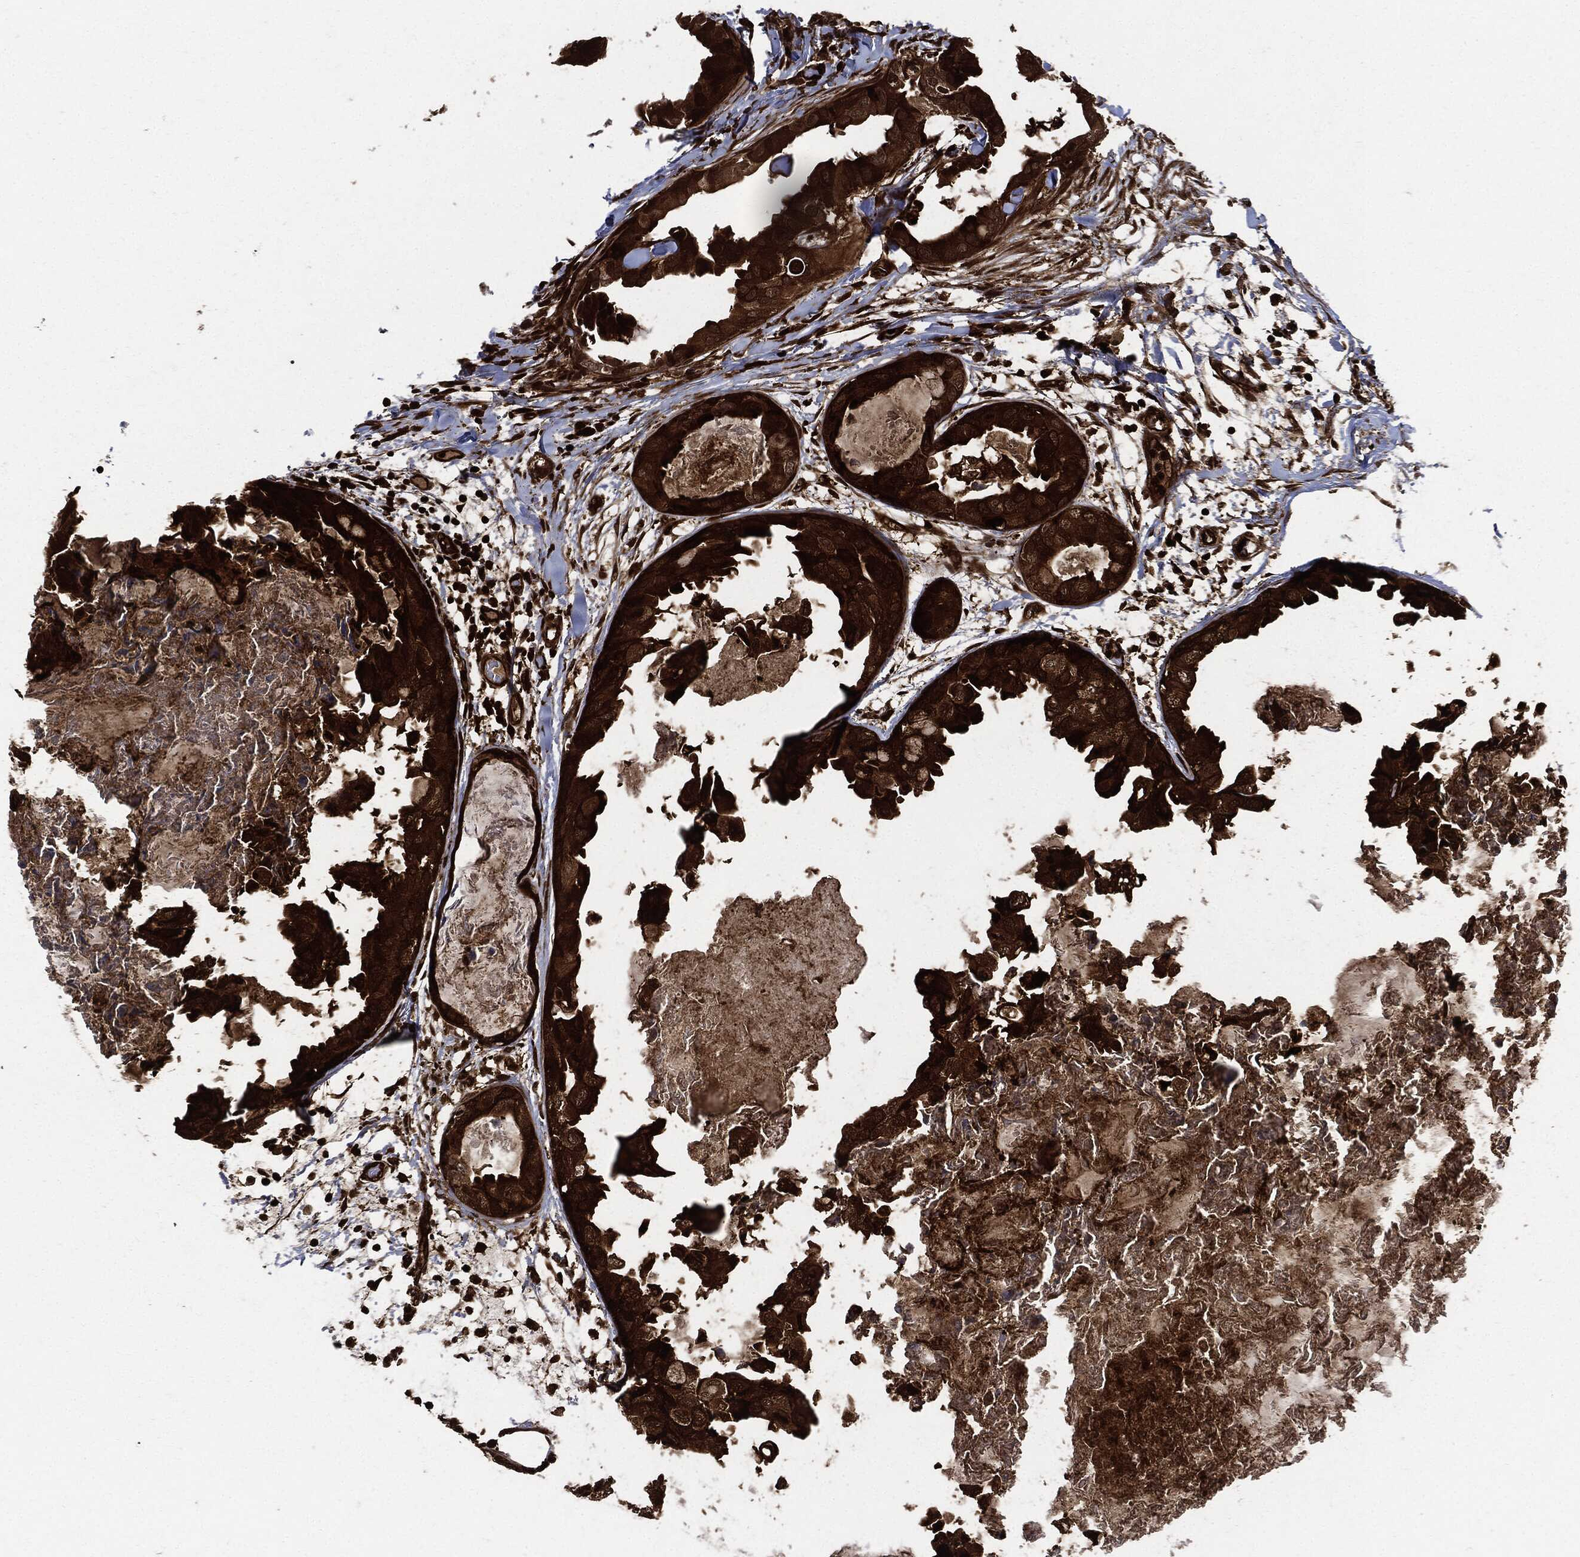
{"staining": {"intensity": "strong", "quantity": ">75%", "location": "cytoplasmic/membranous"}, "tissue": "breast cancer", "cell_type": "Tumor cells", "image_type": "cancer", "snomed": [{"axis": "morphology", "description": "Normal tissue, NOS"}, {"axis": "morphology", "description": "Duct carcinoma"}, {"axis": "topography", "description": "Breast"}], "caption": "Tumor cells exhibit high levels of strong cytoplasmic/membranous positivity in about >75% of cells in intraductal carcinoma (breast).", "gene": "YWHAB", "patient": {"sex": "female", "age": 40}}